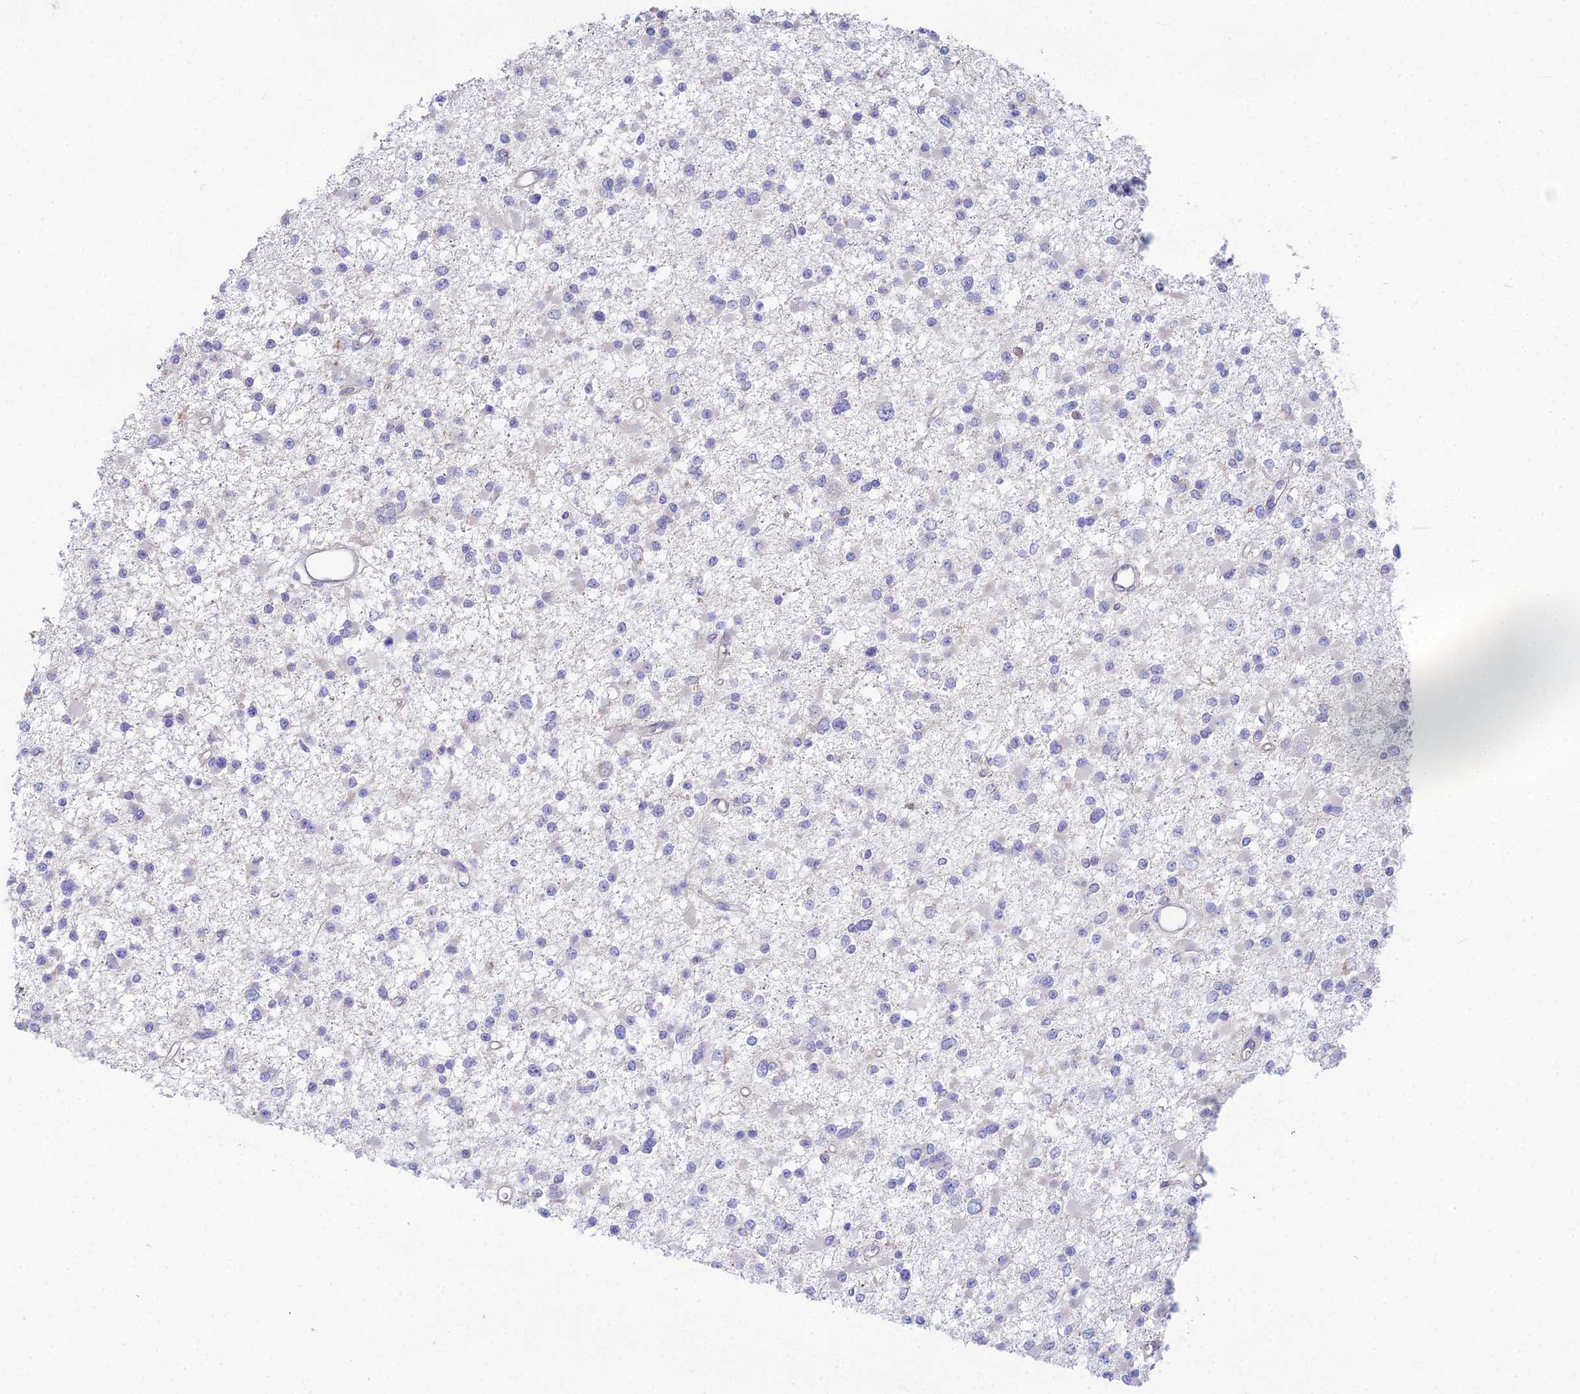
{"staining": {"intensity": "negative", "quantity": "none", "location": "none"}, "tissue": "glioma", "cell_type": "Tumor cells", "image_type": "cancer", "snomed": [{"axis": "morphology", "description": "Glioma, malignant, Low grade"}, {"axis": "topography", "description": "Brain"}], "caption": "An immunohistochemistry (IHC) histopathology image of malignant low-grade glioma is shown. There is no staining in tumor cells of malignant low-grade glioma. (Brightfield microscopy of DAB (3,3'-diaminobenzidine) immunohistochemistry (IHC) at high magnification).", "gene": "ZNF564", "patient": {"sex": "female", "age": 22}}